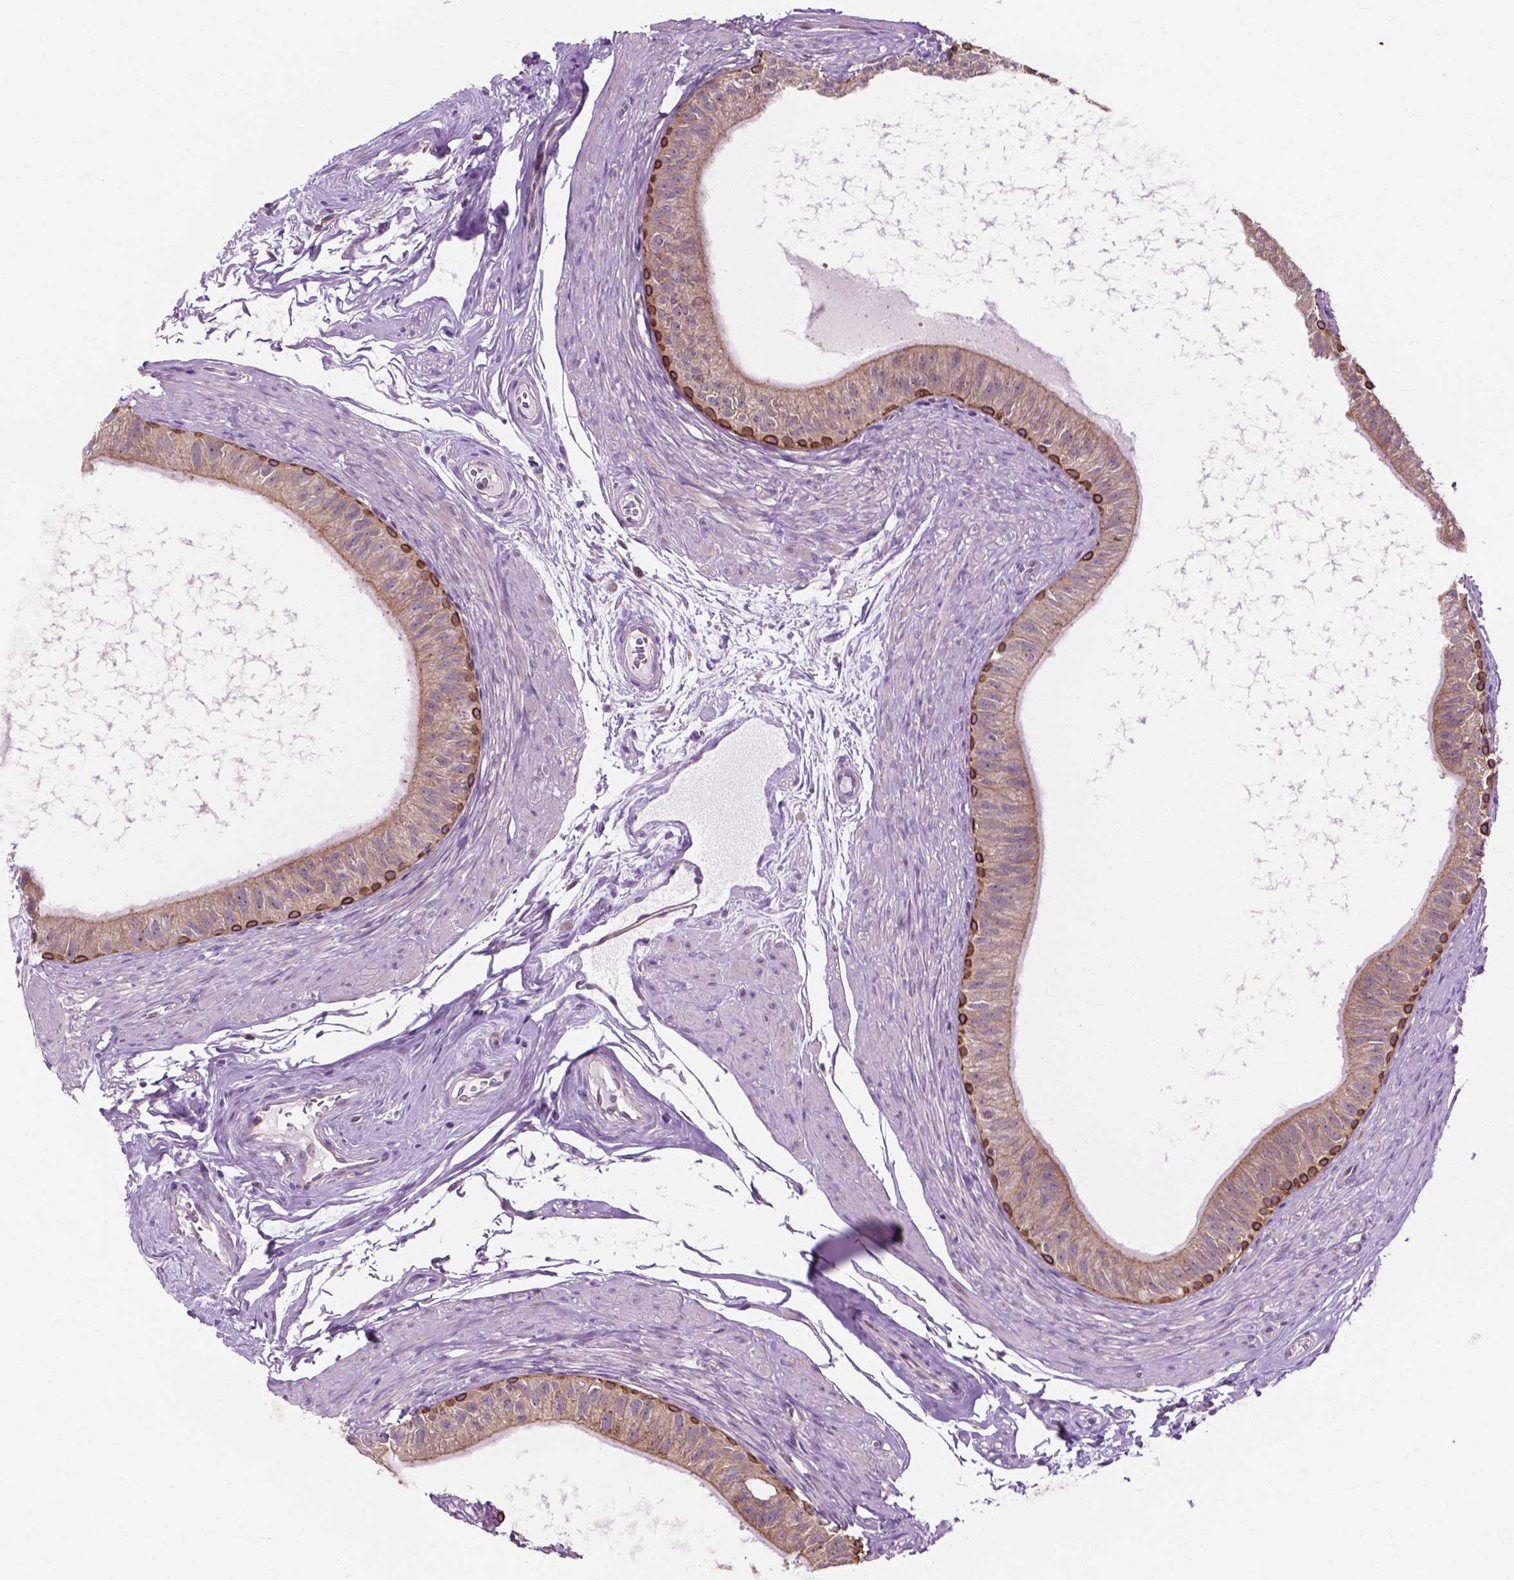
{"staining": {"intensity": "strong", "quantity": "<25%", "location": "cytoplasmic/membranous"}, "tissue": "epididymis", "cell_type": "Glandular cells", "image_type": "normal", "snomed": [{"axis": "morphology", "description": "Normal tissue, NOS"}, {"axis": "topography", "description": "Epididymis"}], "caption": "Immunohistochemistry (IHC) photomicrograph of benign epididymis stained for a protein (brown), which shows medium levels of strong cytoplasmic/membranous staining in about <25% of glandular cells.", "gene": "MZT1", "patient": {"sex": "male", "age": 36}}